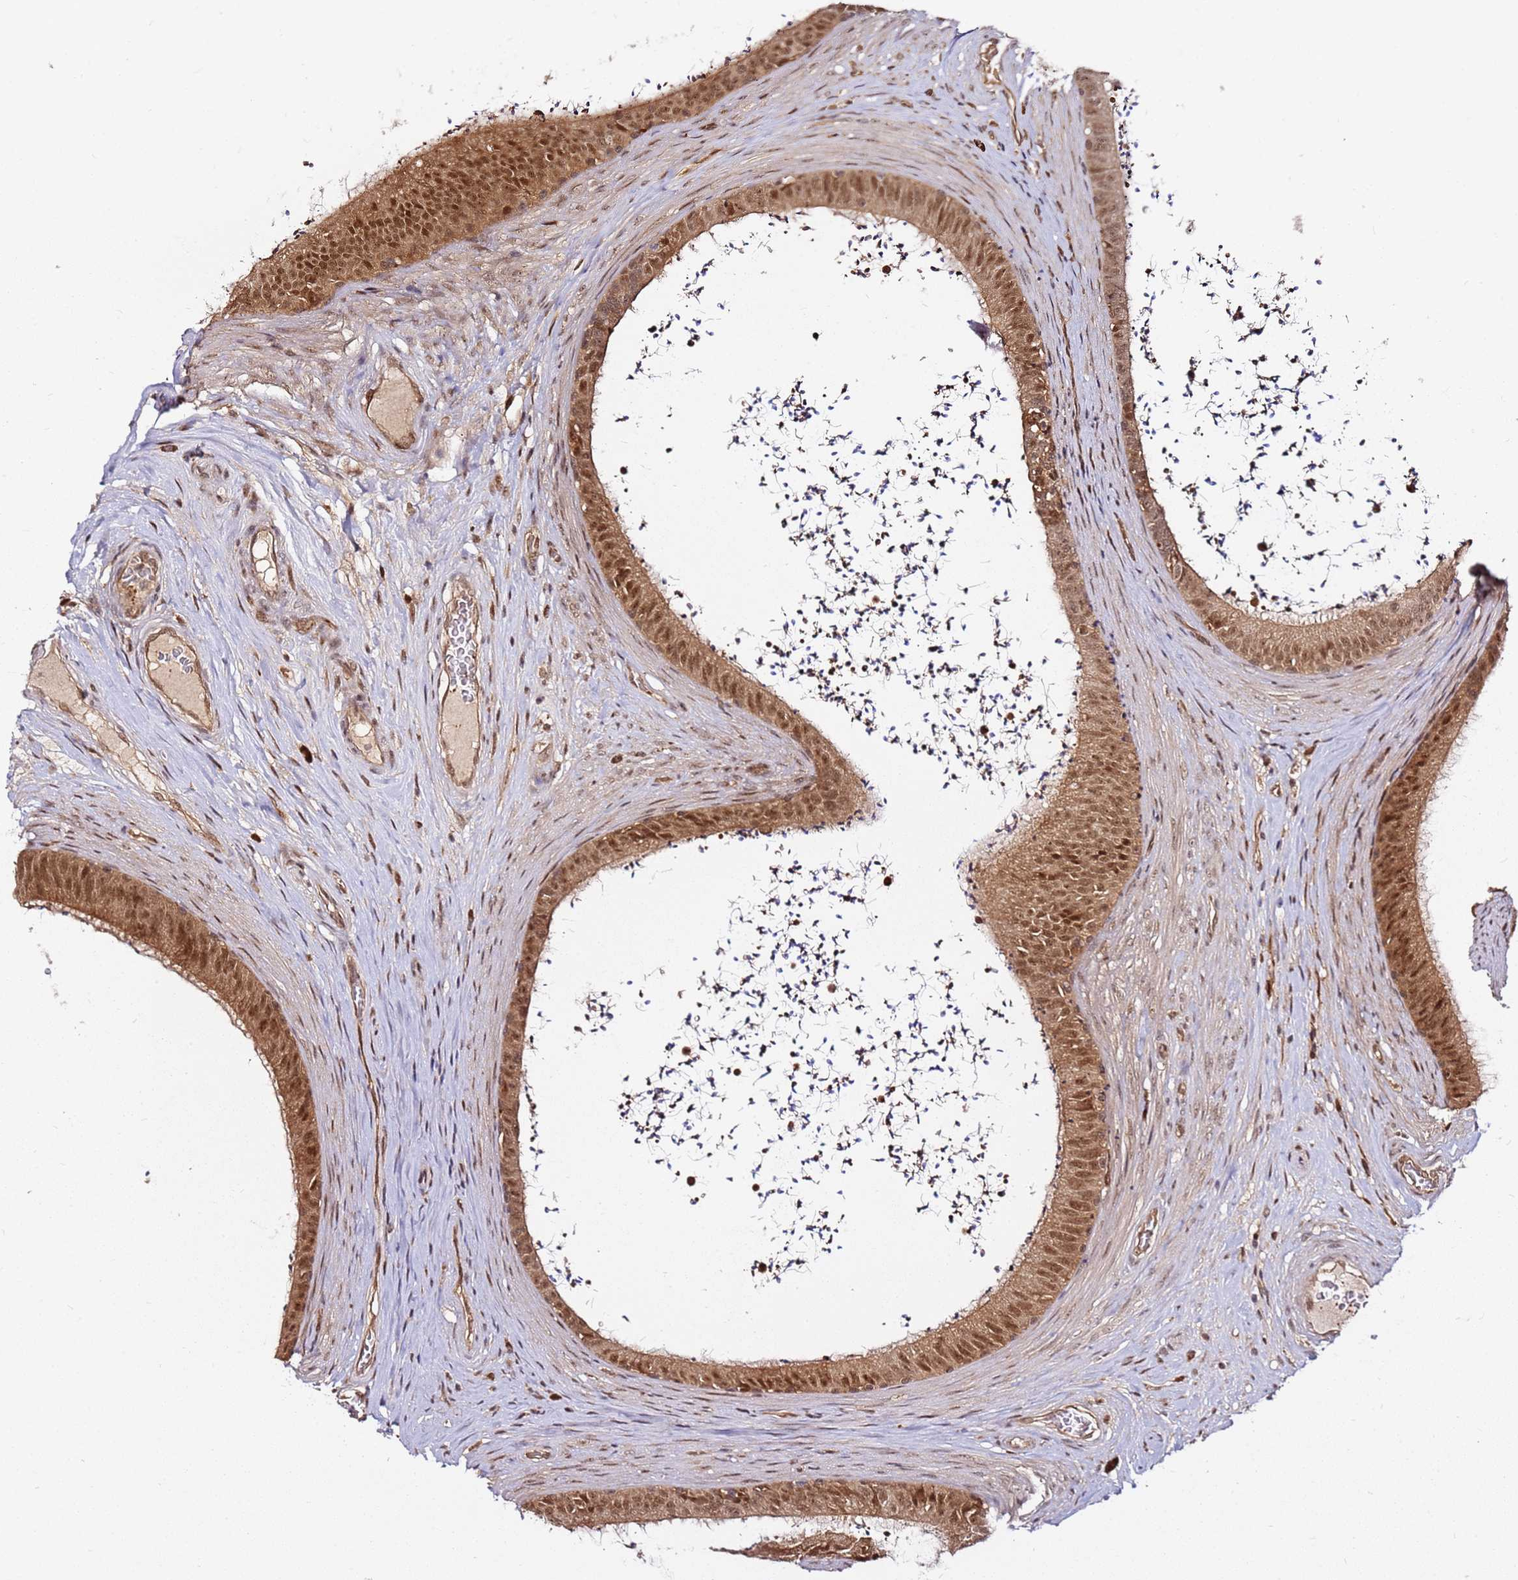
{"staining": {"intensity": "moderate", "quantity": ">75%", "location": "cytoplasmic/membranous,nuclear"}, "tissue": "epididymis", "cell_type": "Glandular cells", "image_type": "normal", "snomed": [{"axis": "morphology", "description": "Normal tissue, NOS"}, {"axis": "topography", "description": "Testis"}, {"axis": "topography", "description": "Epididymis"}], "caption": "This is a histology image of immunohistochemistry (IHC) staining of benign epididymis, which shows moderate positivity in the cytoplasmic/membranous,nuclear of glandular cells.", "gene": "RGS18", "patient": {"sex": "male", "age": 41}}